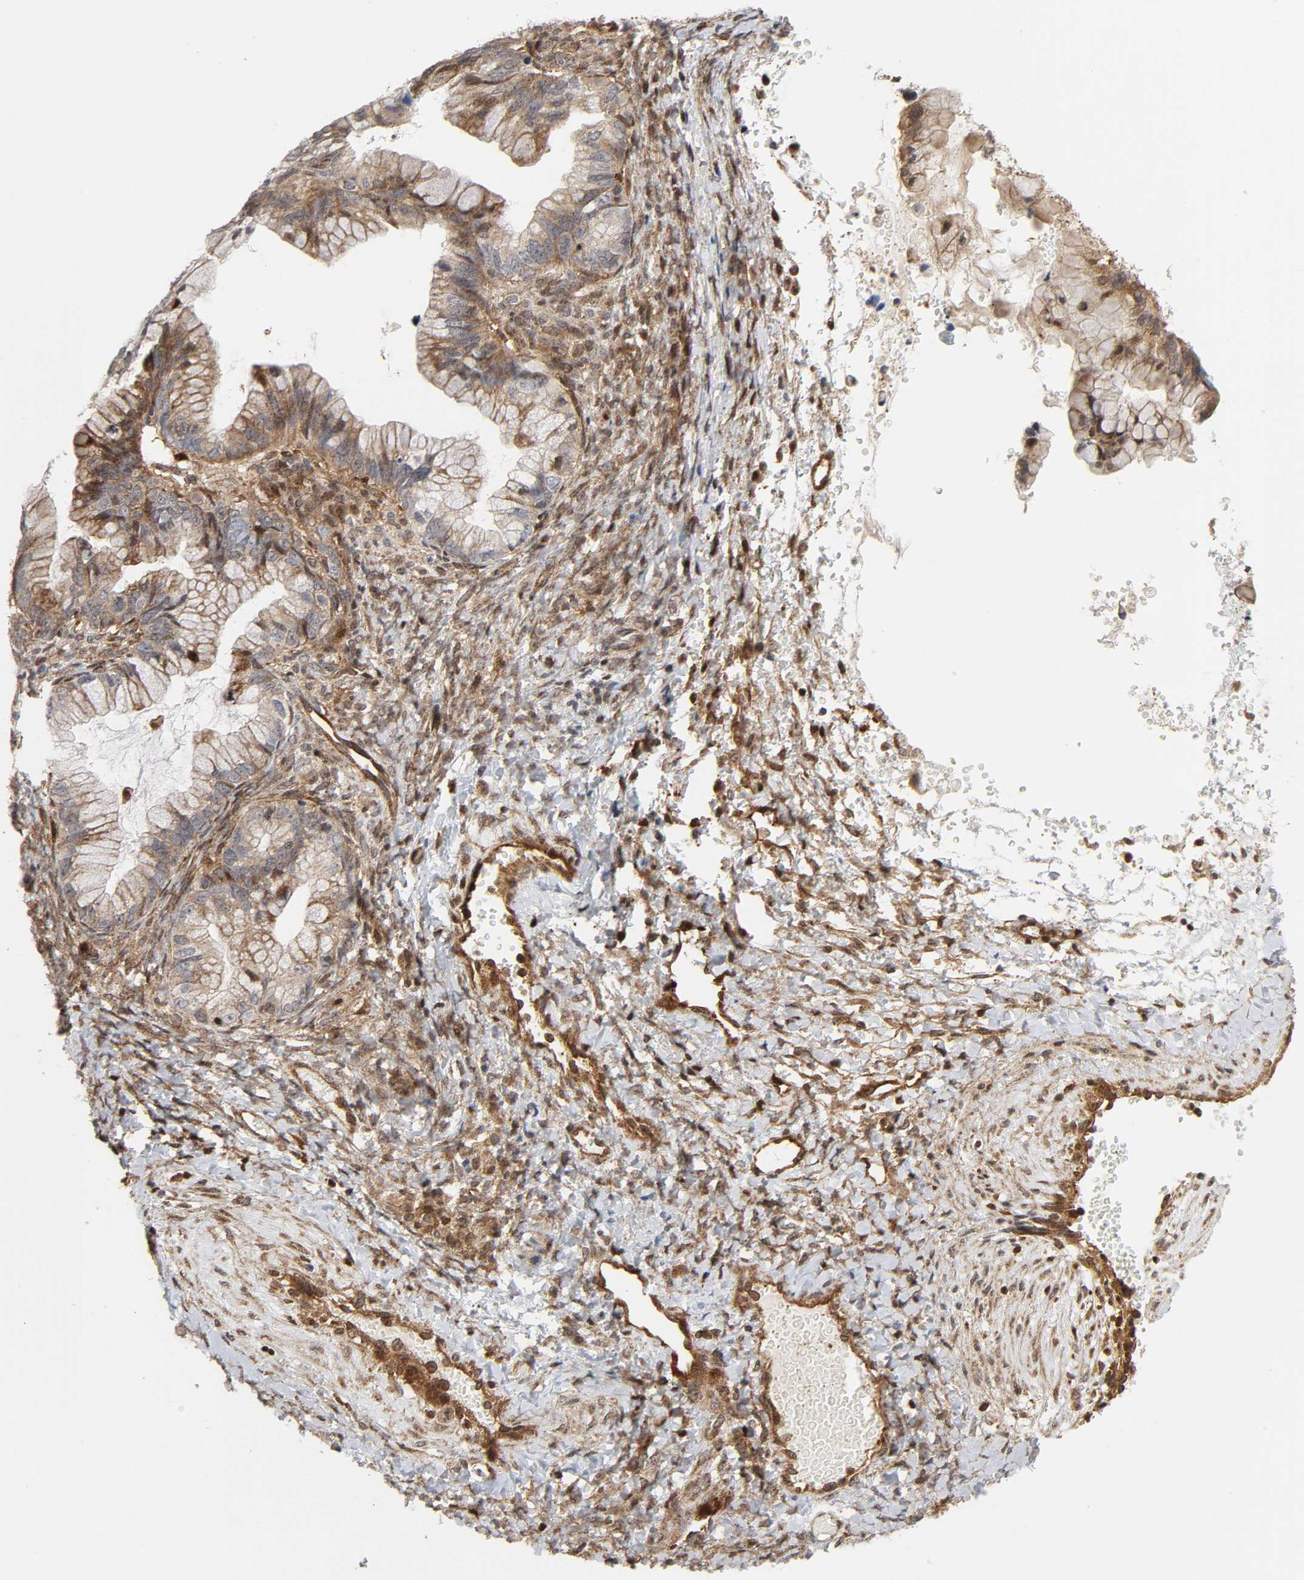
{"staining": {"intensity": "weak", "quantity": ">75%", "location": "cytoplasmic/membranous"}, "tissue": "ovarian cancer", "cell_type": "Tumor cells", "image_type": "cancer", "snomed": [{"axis": "morphology", "description": "Cystadenocarcinoma, mucinous, NOS"}, {"axis": "topography", "description": "Ovary"}], "caption": "Brown immunohistochemical staining in human ovarian cancer exhibits weak cytoplasmic/membranous expression in about >75% of tumor cells.", "gene": "MAPK1", "patient": {"sex": "female", "age": 36}}